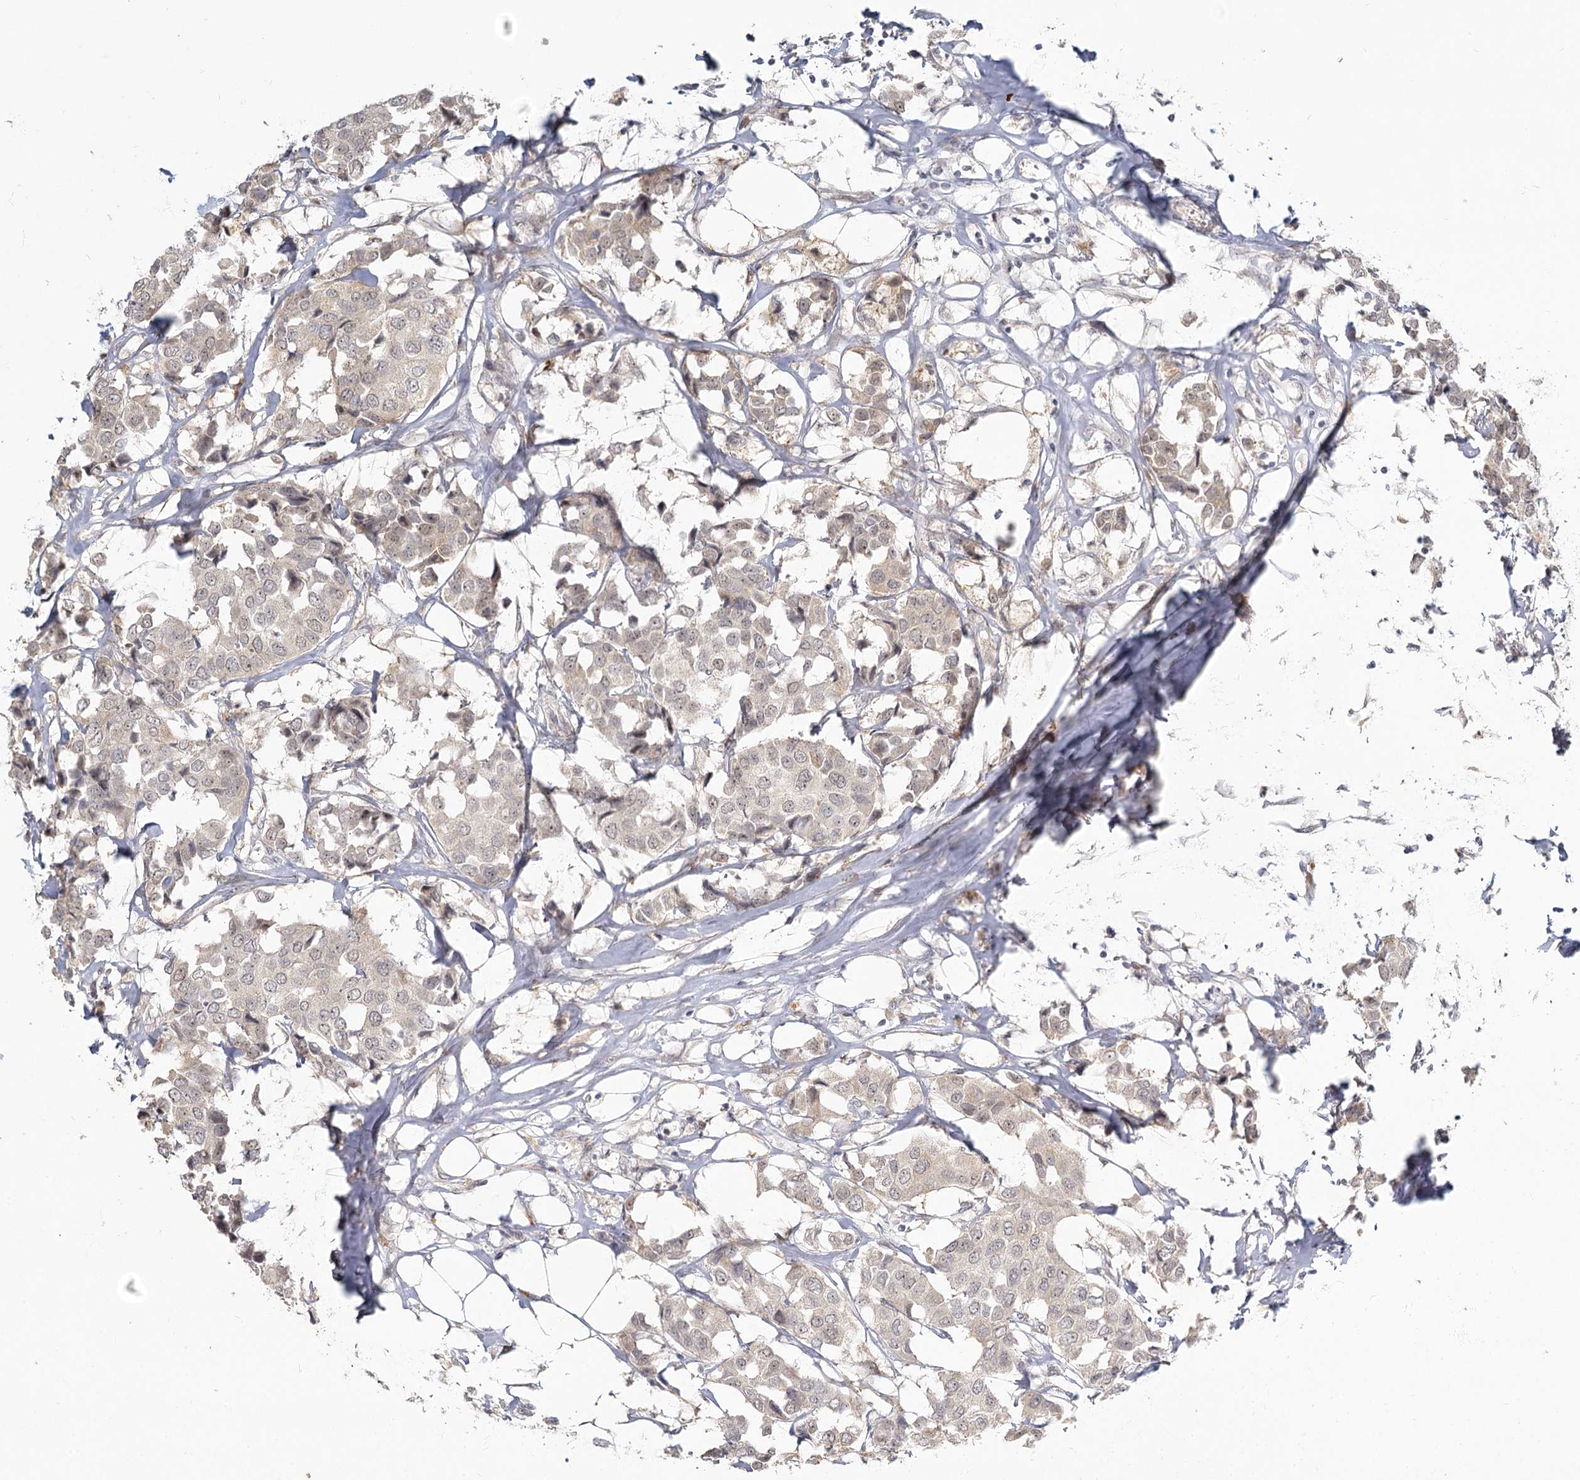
{"staining": {"intensity": "weak", "quantity": "25%-75%", "location": "nuclear"}, "tissue": "breast cancer", "cell_type": "Tumor cells", "image_type": "cancer", "snomed": [{"axis": "morphology", "description": "Duct carcinoma"}, {"axis": "topography", "description": "Breast"}], "caption": "Human intraductal carcinoma (breast) stained with a protein marker reveals weak staining in tumor cells.", "gene": "EXOSC7", "patient": {"sex": "female", "age": 80}}